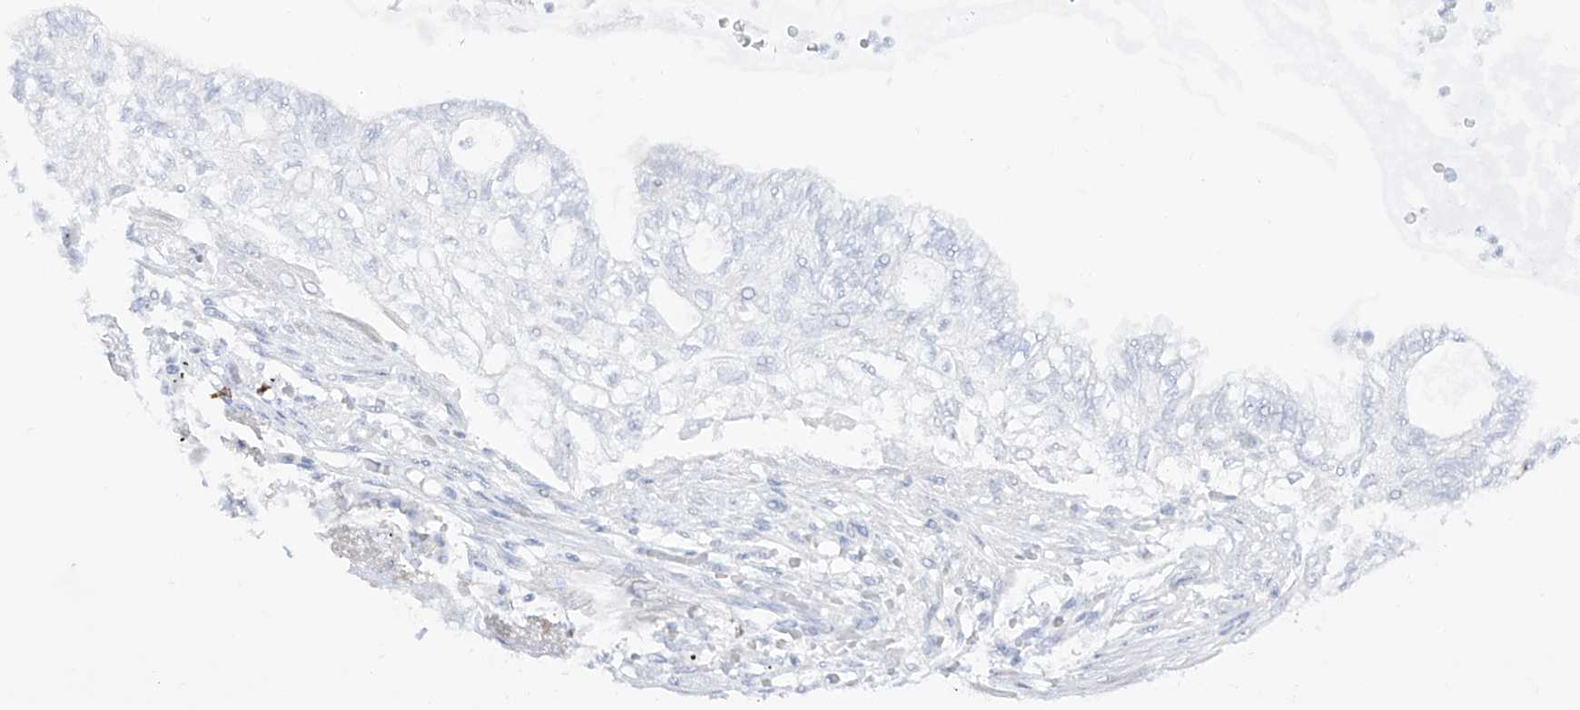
{"staining": {"intensity": "negative", "quantity": "none", "location": "none"}, "tissue": "lung cancer", "cell_type": "Tumor cells", "image_type": "cancer", "snomed": [{"axis": "morphology", "description": "Adenocarcinoma, NOS"}, {"axis": "topography", "description": "Lung"}], "caption": "Lung adenocarcinoma was stained to show a protein in brown. There is no significant positivity in tumor cells.", "gene": "DMKN", "patient": {"sex": "female", "age": 70}}